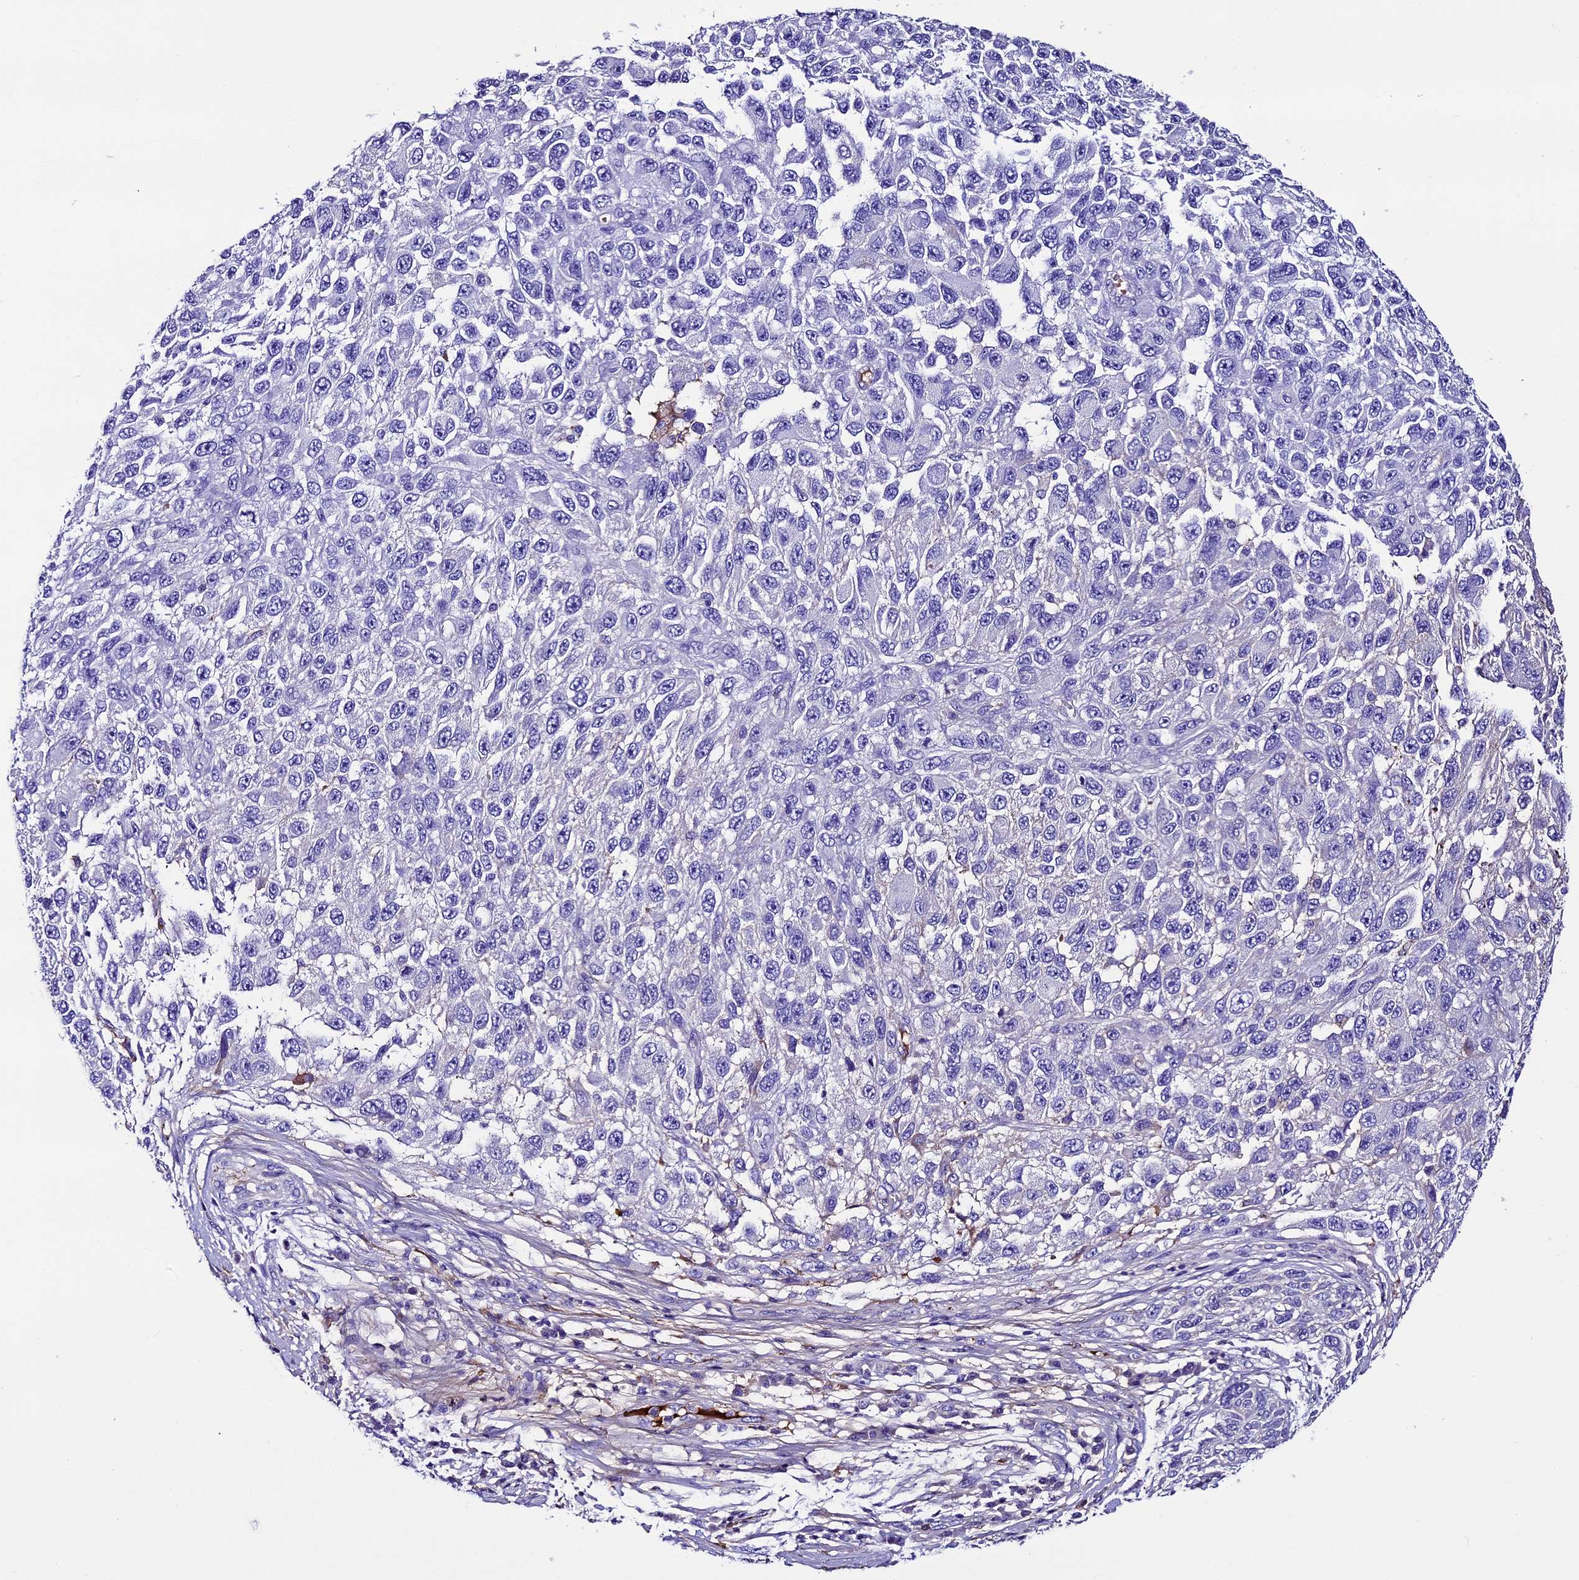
{"staining": {"intensity": "negative", "quantity": "none", "location": "none"}, "tissue": "melanoma", "cell_type": "Tumor cells", "image_type": "cancer", "snomed": [{"axis": "morphology", "description": "Malignant melanoma, NOS"}, {"axis": "topography", "description": "Skin"}], "caption": "High magnification brightfield microscopy of malignant melanoma stained with DAB (3,3'-diaminobenzidine) (brown) and counterstained with hematoxylin (blue): tumor cells show no significant staining. (Stains: DAB immunohistochemistry with hematoxylin counter stain, Microscopy: brightfield microscopy at high magnification).", "gene": "TCP11L2", "patient": {"sex": "female", "age": 96}}